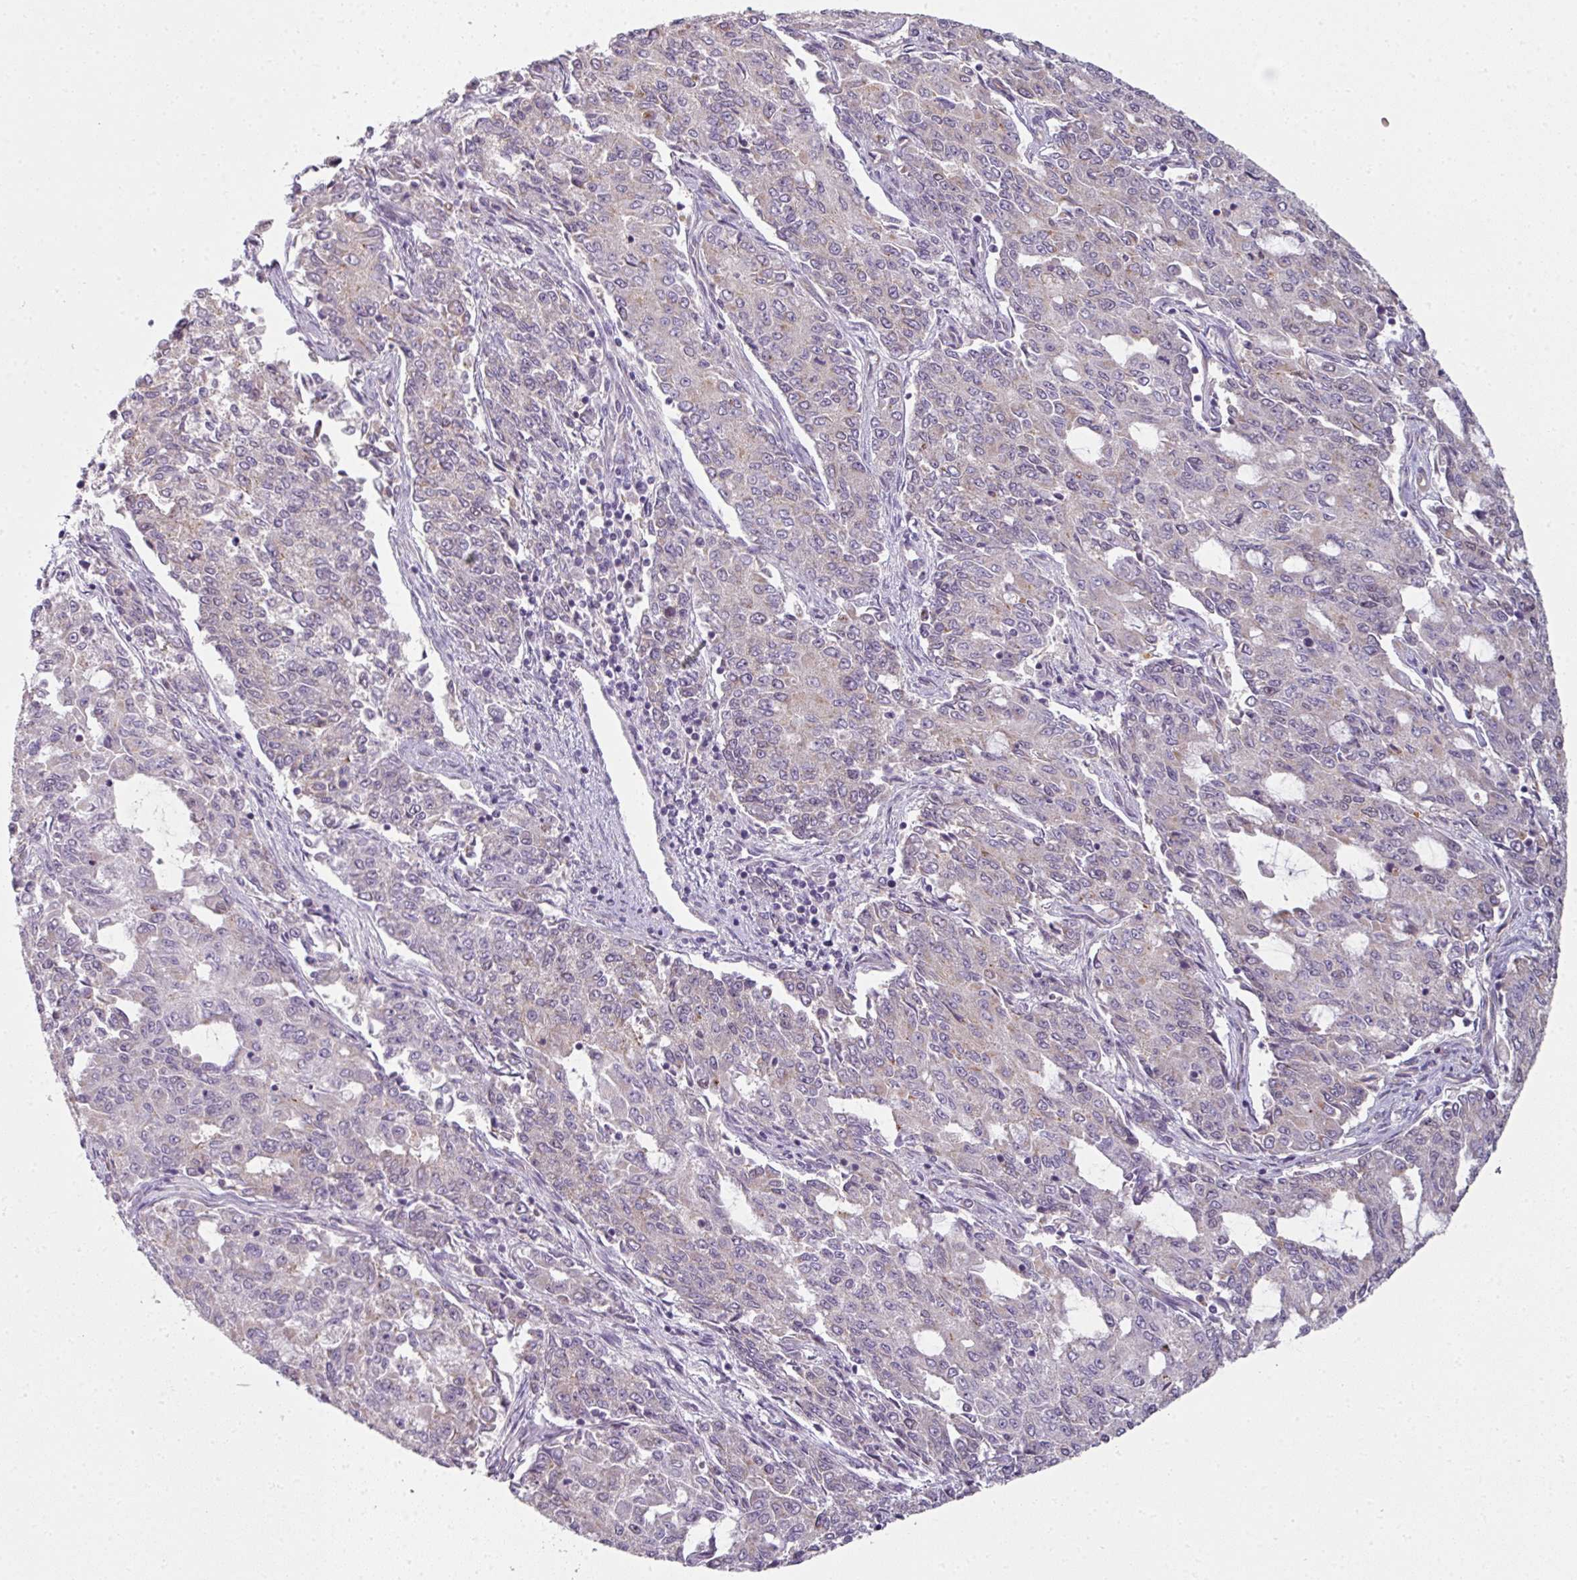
{"staining": {"intensity": "weak", "quantity": "<25%", "location": "cytoplasmic/membranous"}, "tissue": "endometrial cancer", "cell_type": "Tumor cells", "image_type": "cancer", "snomed": [{"axis": "morphology", "description": "Adenocarcinoma, NOS"}, {"axis": "topography", "description": "Endometrium"}], "caption": "Tumor cells show no significant positivity in endometrial adenocarcinoma.", "gene": "C19orf33", "patient": {"sex": "female", "age": 50}}